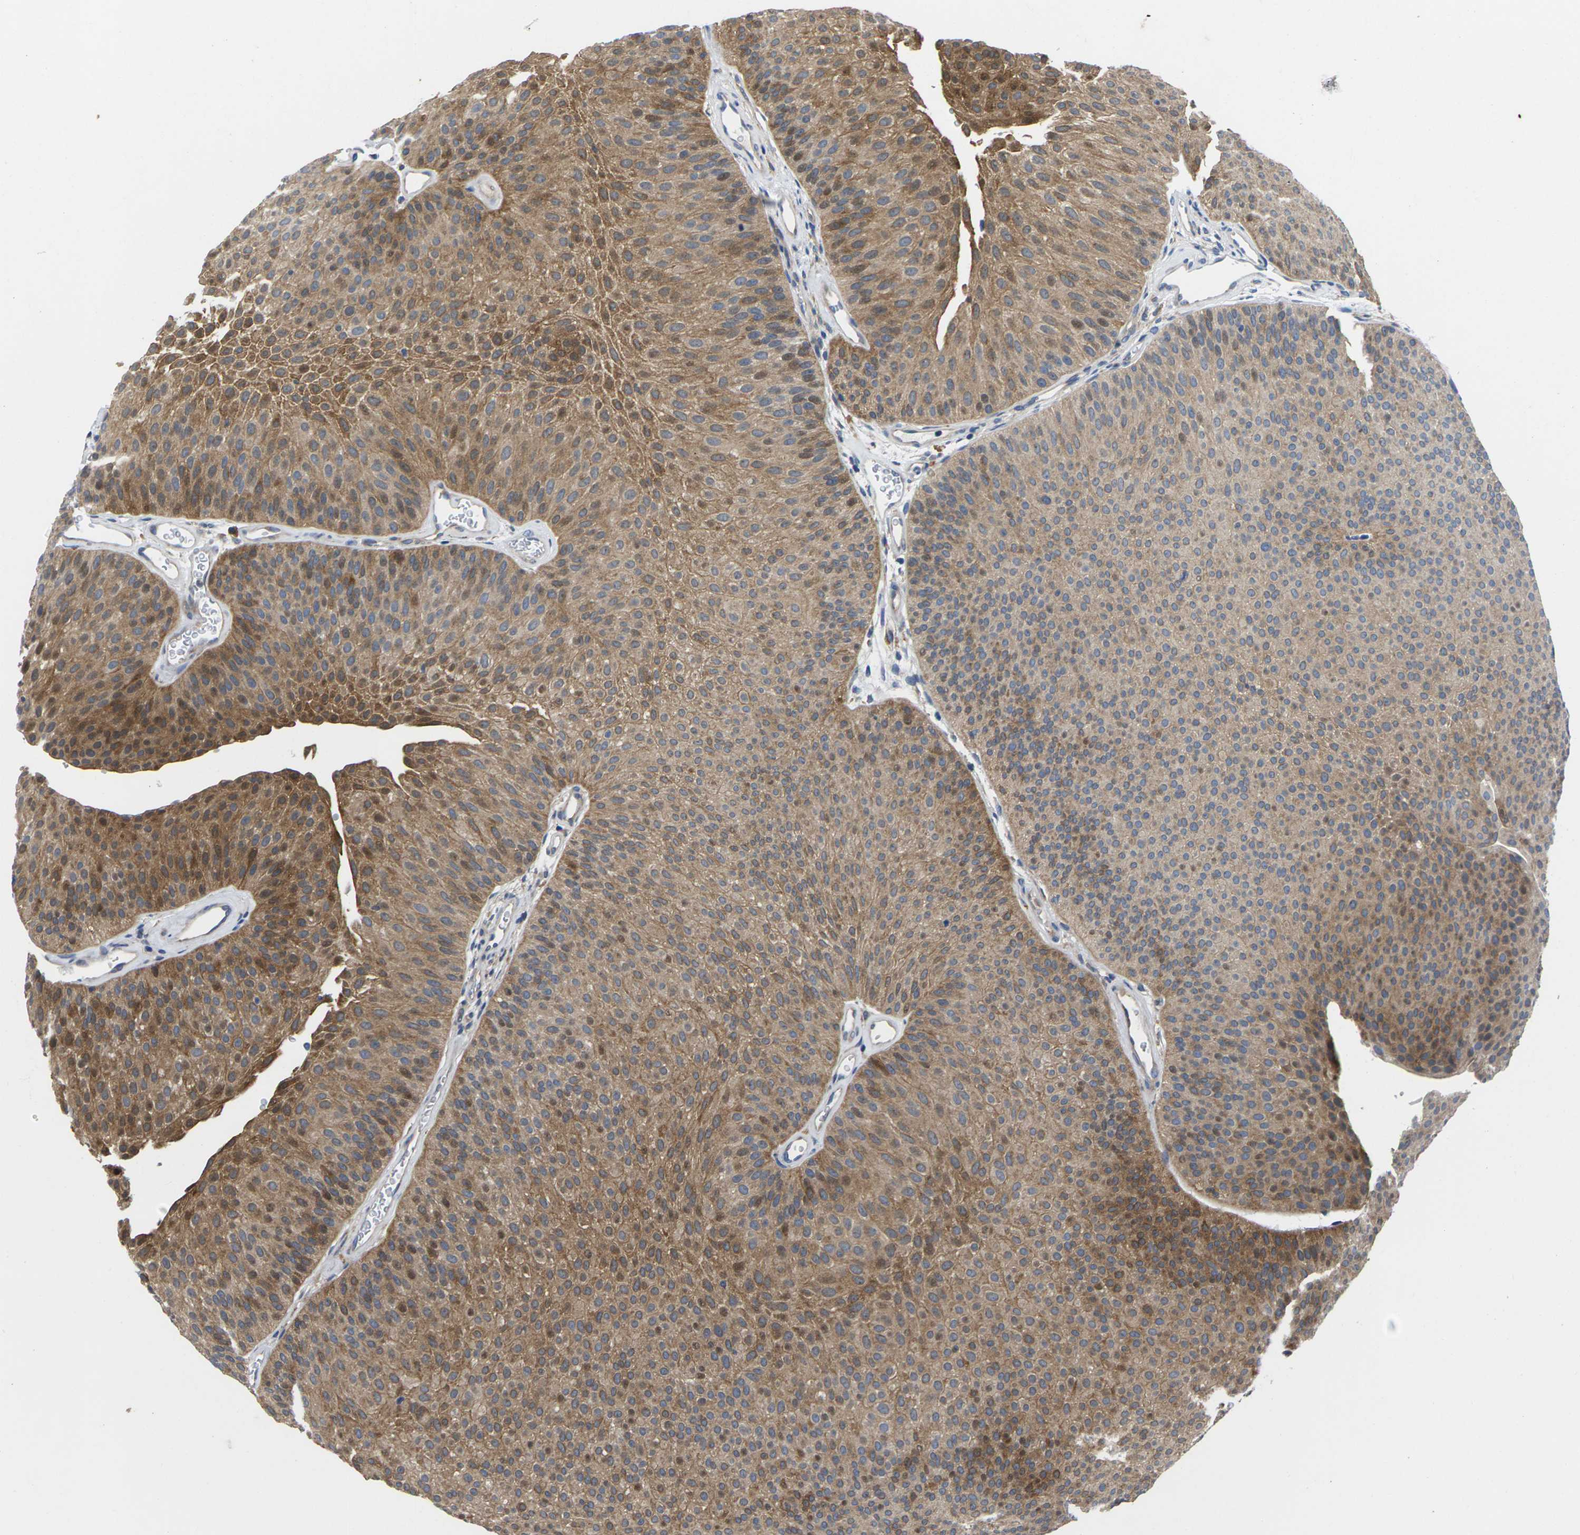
{"staining": {"intensity": "moderate", "quantity": ">75%", "location": "cytoplasmic/membranous"}, "tissue": "urothelial cancer", "cell_type": "Tumor cells", "image_type": "cancer", "snomed": [{"axis": "morphology", "description": "Urothelial carcinoma, Low grade"}, {"axis": "topography", "description": "Urinary bladder"}], "caption": "Protein staining demonstrates moderate cytoplasmic/membranous positivity in approximately >75% of tumor cells in low-grade urothelial carcinoma. The protein is stained brown, and the nuclei are stained in blue (DAB IHC with brightfield microscopy, high magnification).", "gene": "SCNN1A", "patient": {"sex": "female", "age": 60}}